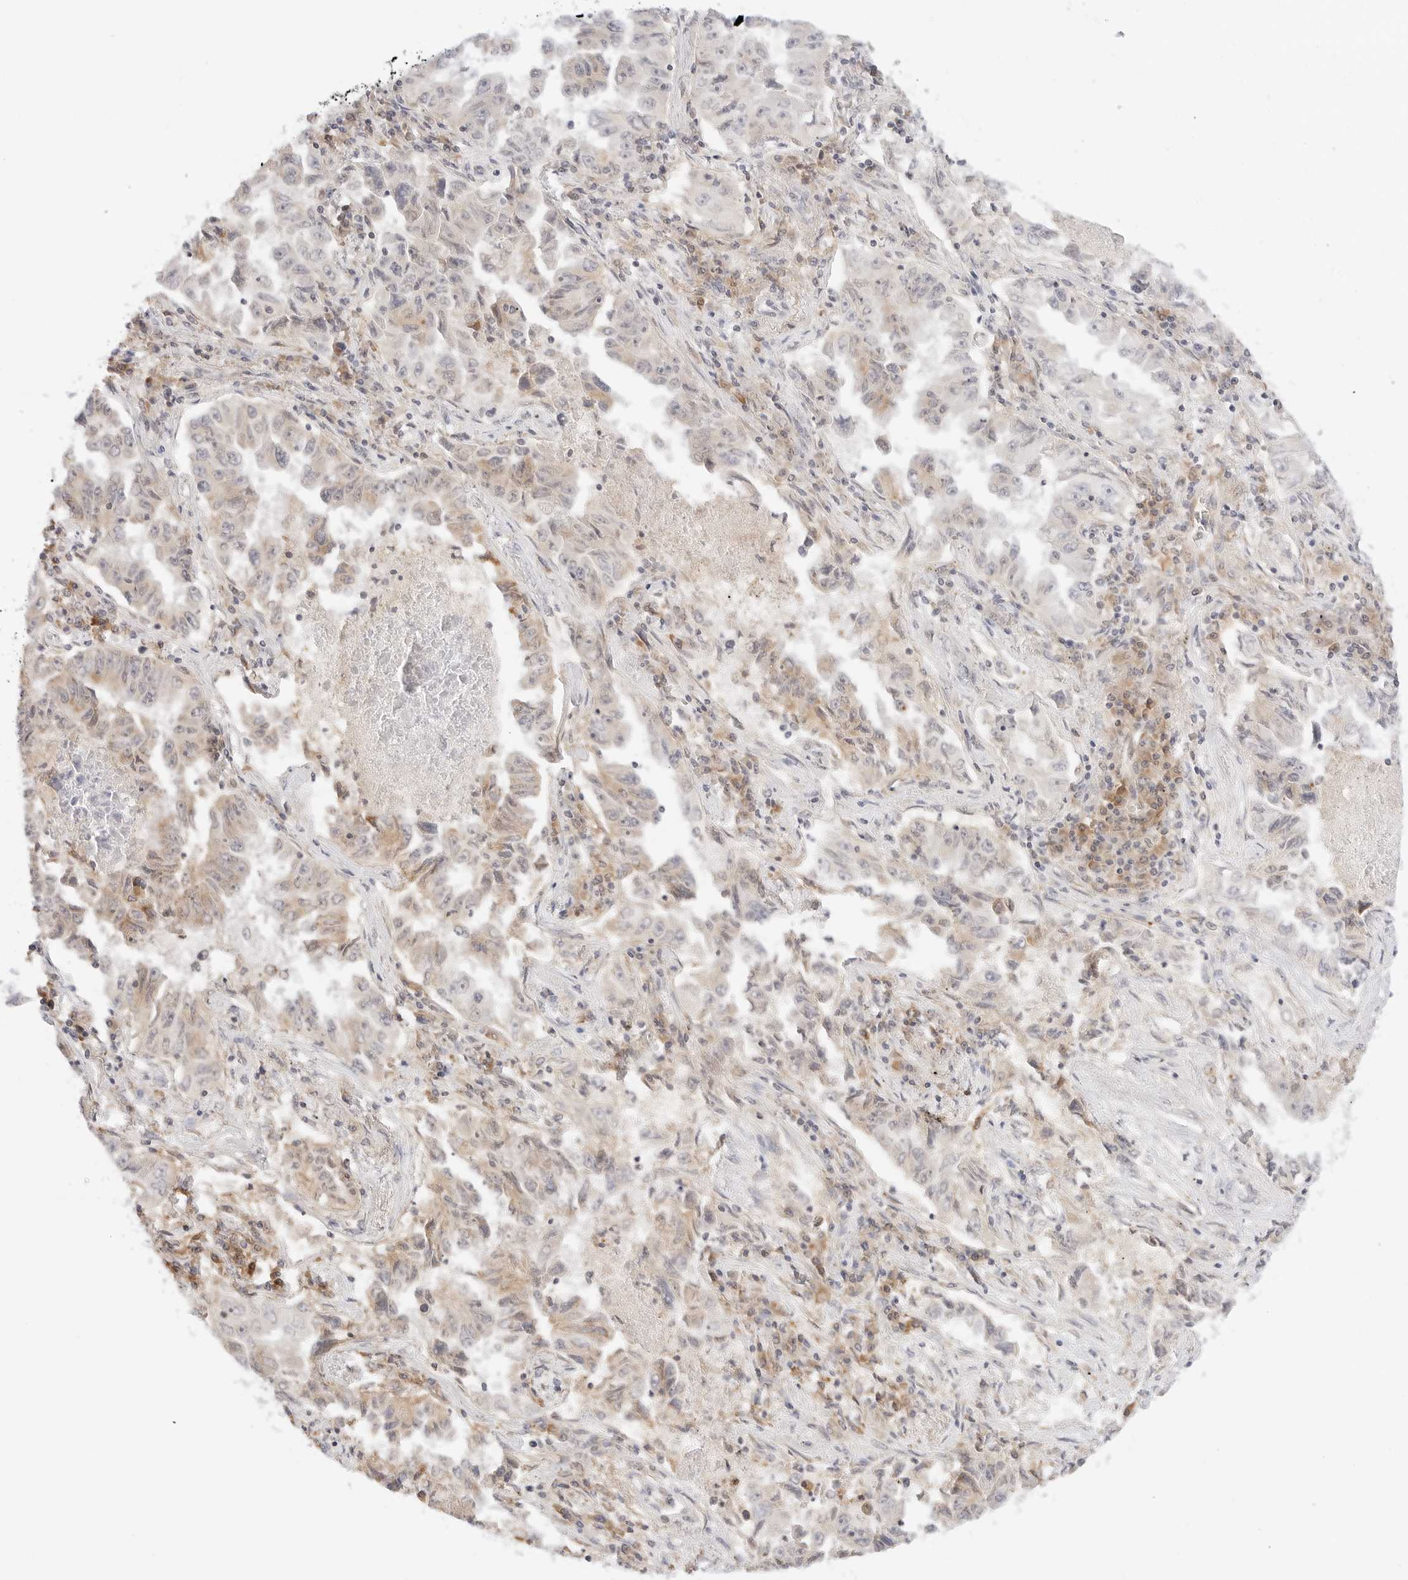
{"staining": {"intensity": "weak", "quantity": "<25%", "location": "cytoplasmic/membranous"}, "tissue": "lung cancer", "cell_type": "Tumor cells", "image_type": "cancer", "snomed": [{"axis": "morphology", "description": "Adenocarcinoma, NOS"}, {"axis": "topography", "description": "Lung"}], "caption": "Lung cancer was stained to show a protein in brown. There is no significant staining in tumor cells. The staining was performed using DAB to visualize the protein expression in brown, while the nuclei were stained in blue with hematoxylin (Magnification: 20x).", "gene": "ERO1B", "patient": {"sex": "female", "age": 51}}